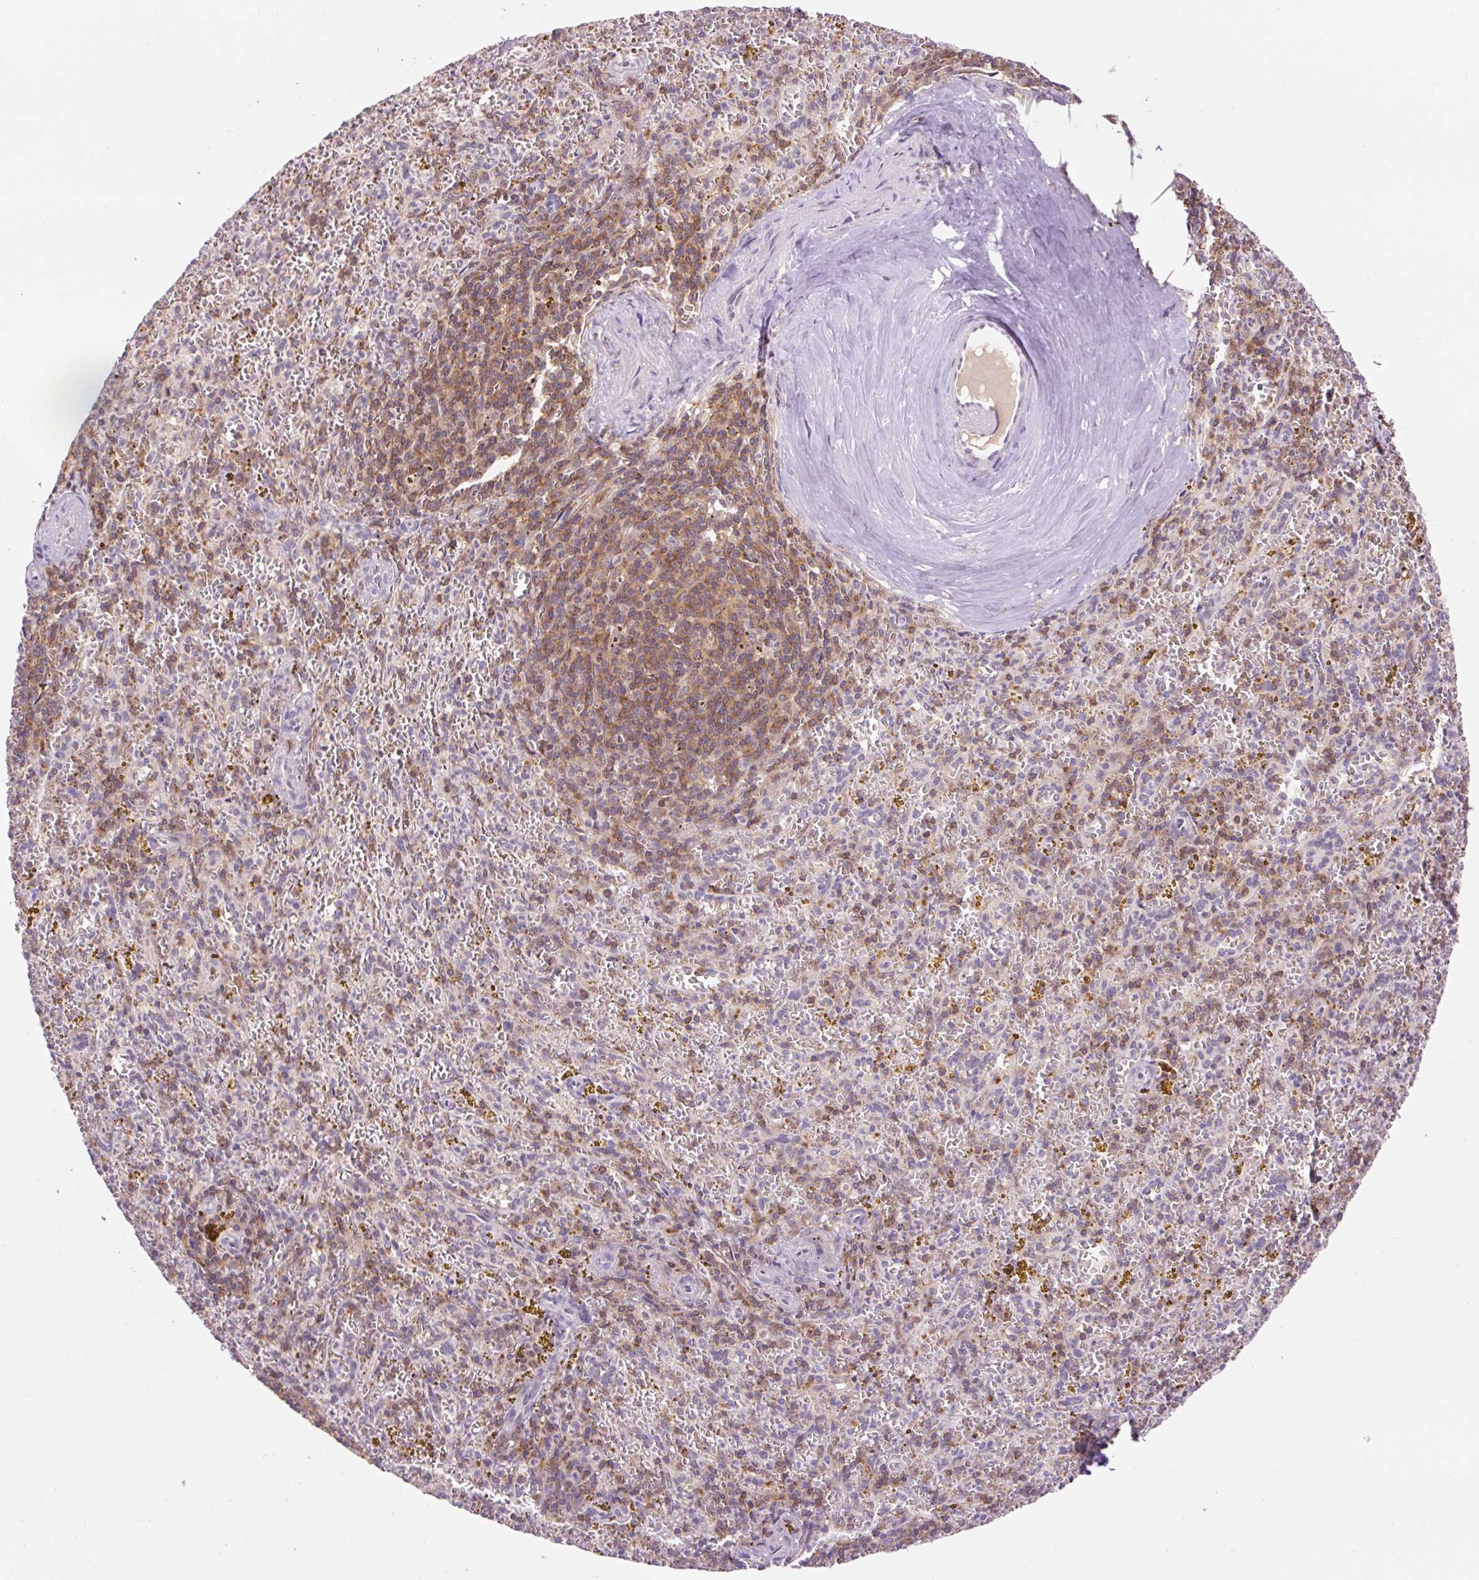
{"staining": {"intensity": "moderate", "quantity": "<25%", "location": "cytoplasmic/membranous"}, "tissue": "spleen", "cell_type": "Cells in red pulp", "image_type": "normal", "snomed": [{"axis": "morphology", "description": "Normal tissue, NOS"}, {"axis": "topography", "description": "Spleen"}], "caption": "Human spleen stained with a brown dye demonstrates moderate cytoplasmic/membranous positive expression in about <25% of cells in red pulp.", "gene": "CARD11", "patient": {"sex": "male", "age": 57}}